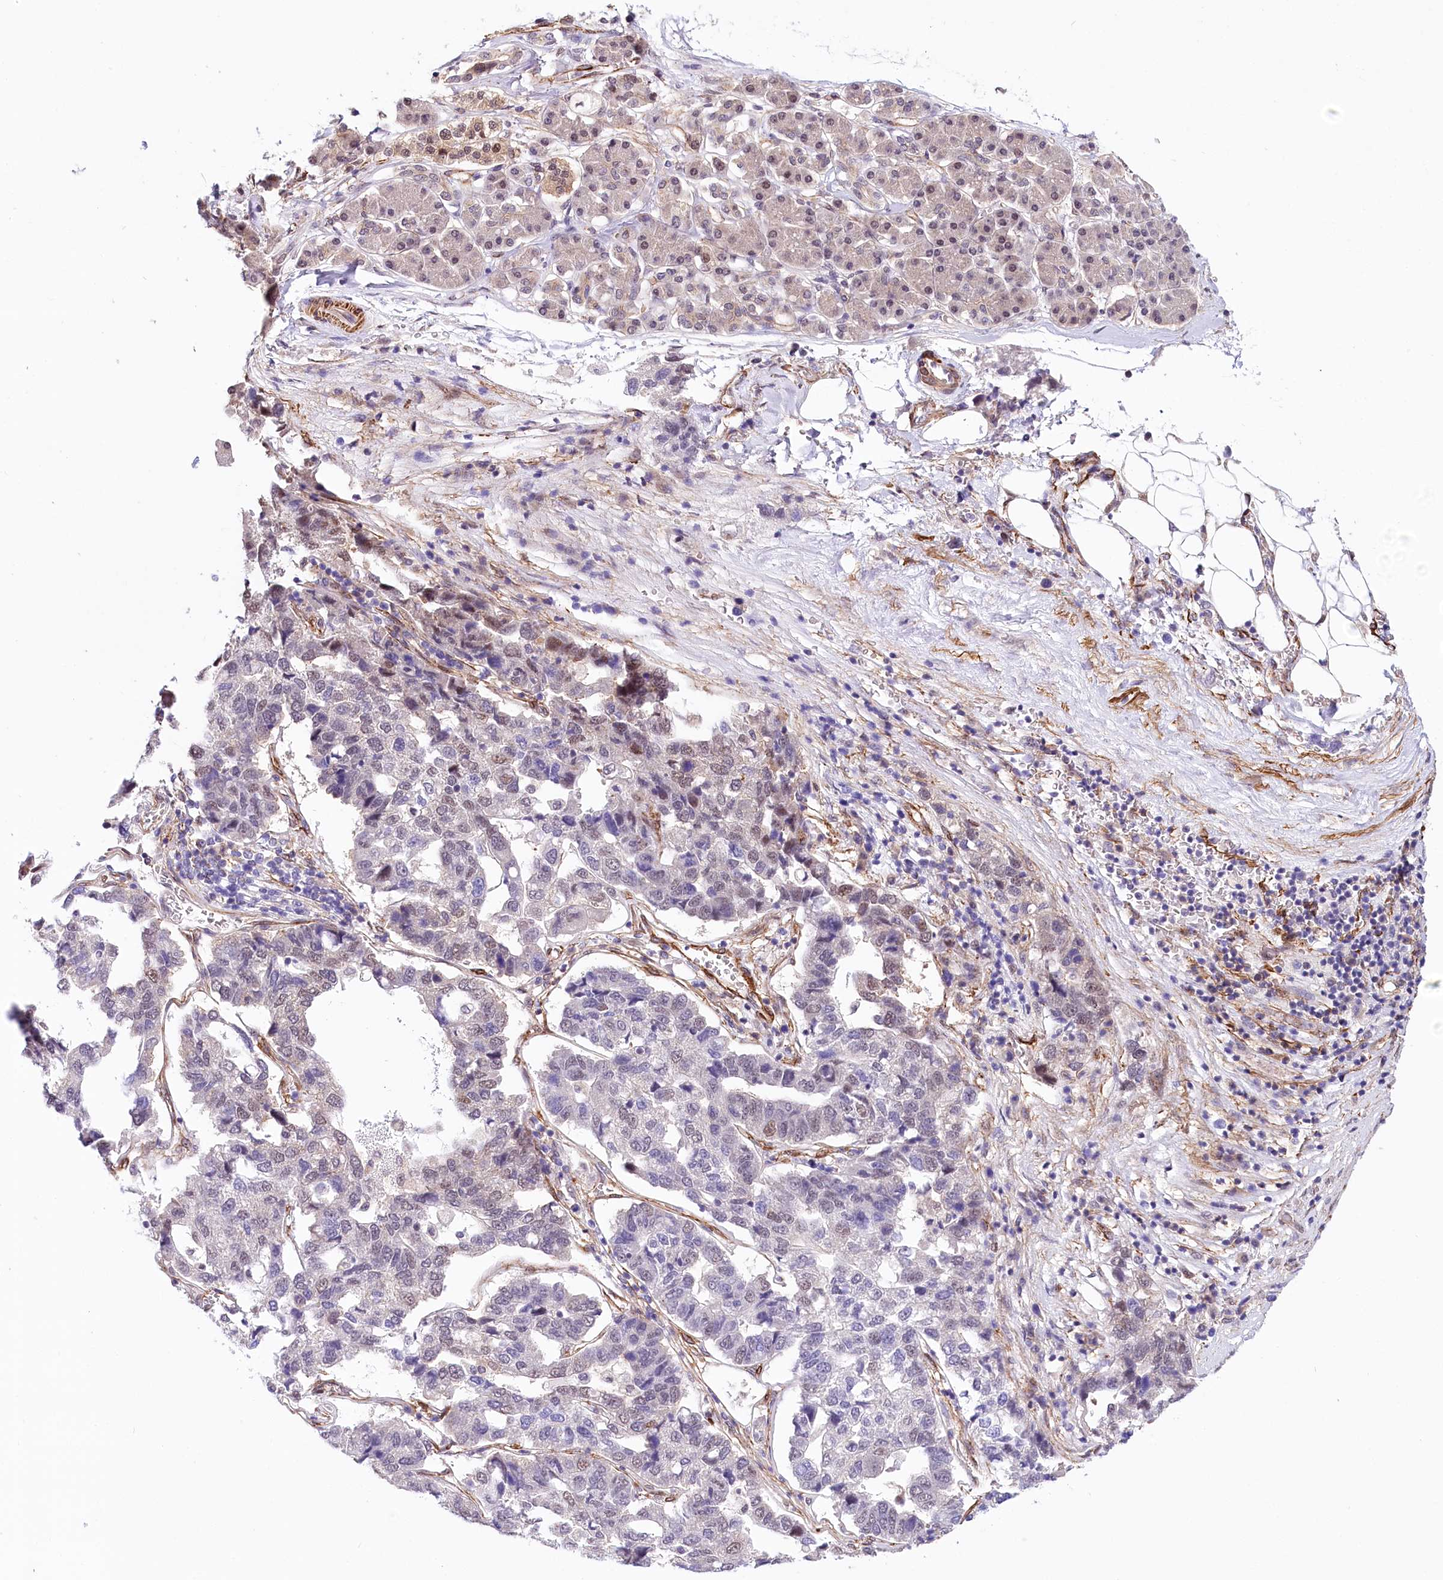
{"staining": {"intensity": "negative", "quantity": "none", "location": "none"}, "tissue": "pancreatic cancer", "cell_type": "Tumor cells", "image_type": "cancer", "snomed": [{"axis": "morphology", "description": "Adenocarcinoma, NOS"}, {"axis": "topography", "description": "Pancreas"}], "caption": "A high-resolution photomicrograph shows immunohistochemistry staining of pancreatic adenocarcinoma, which shows no significant positivity in tumor cells.", "gene": "PPP2R5B", "patient": {"sex": "female", "age": 61}}